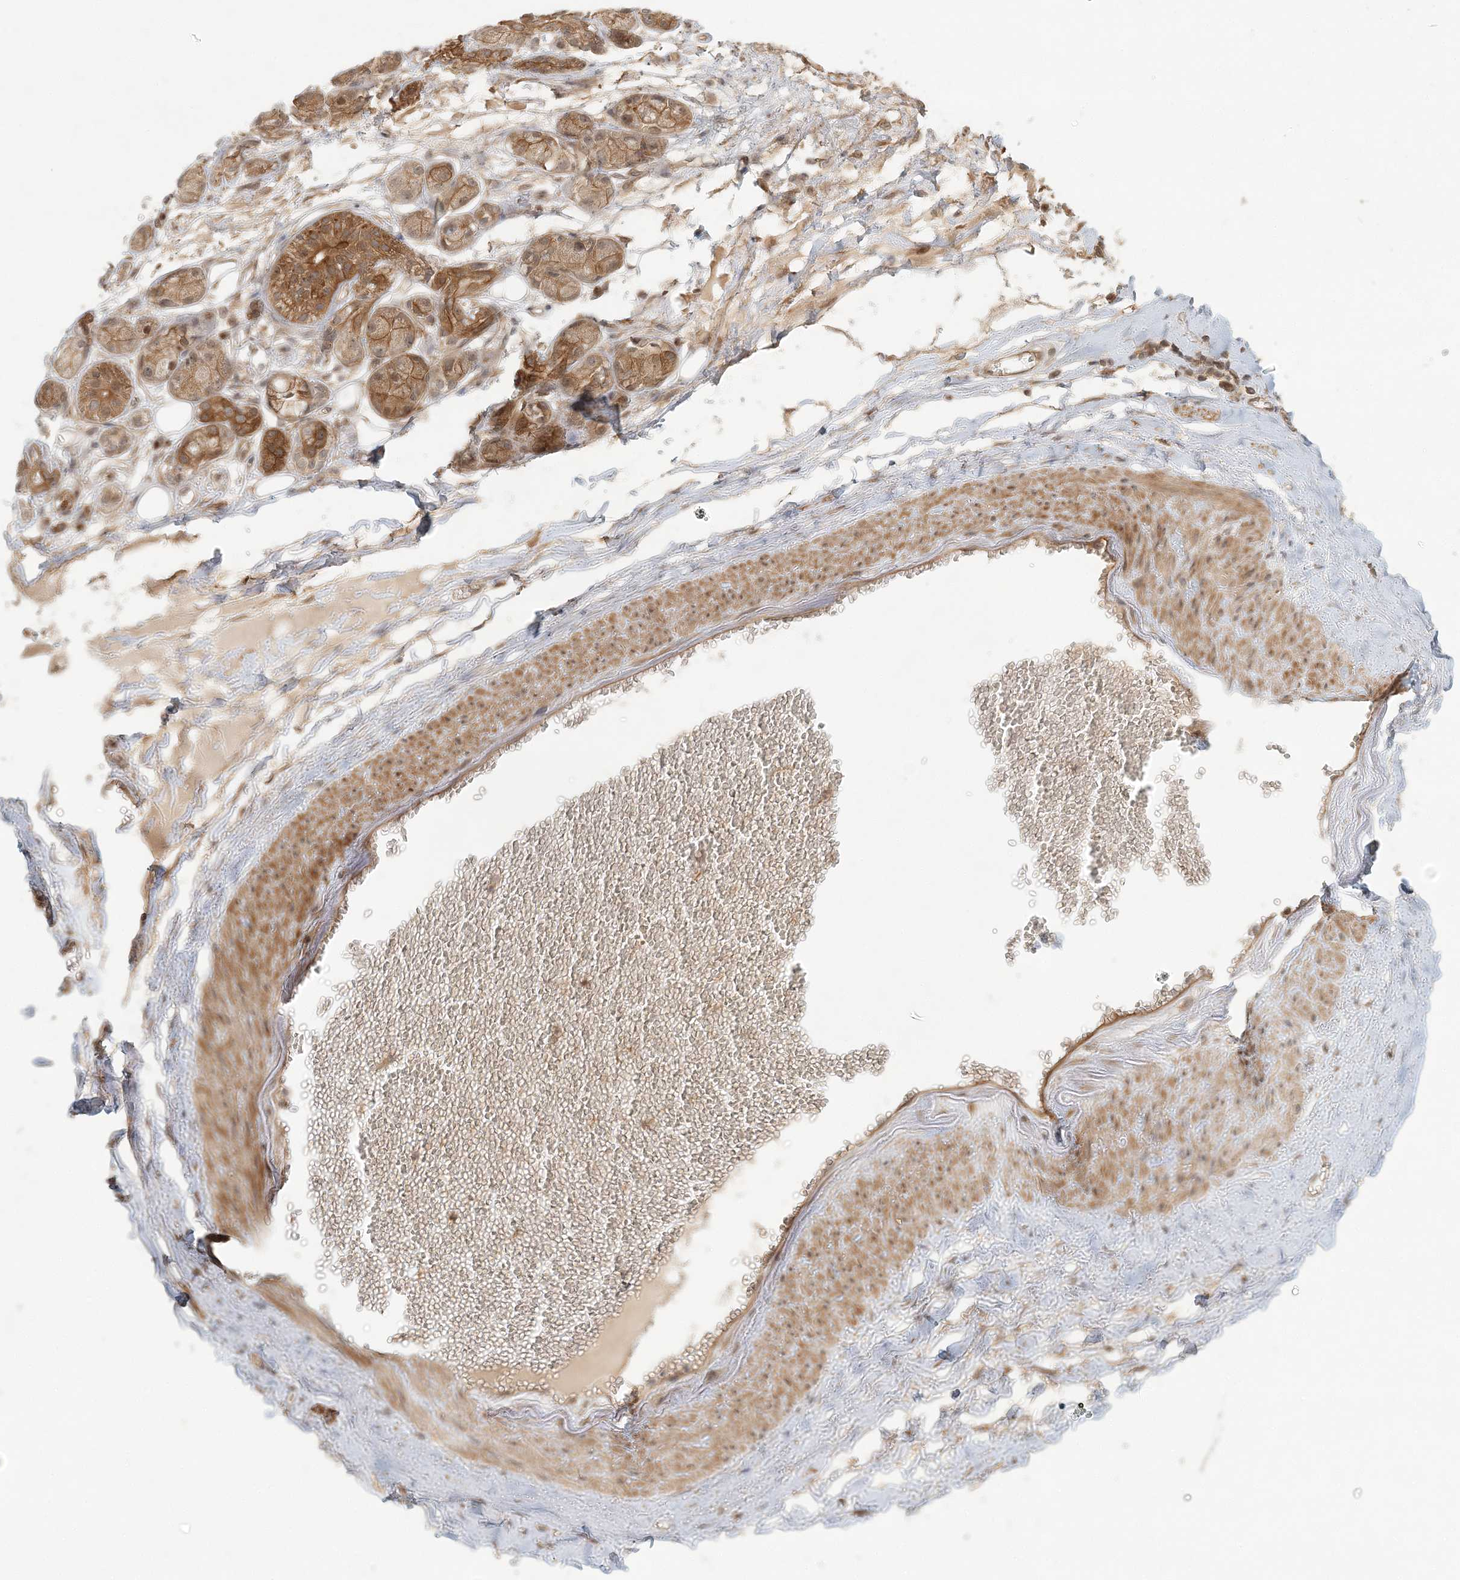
{"staining": {"intensity": "weak", "quantity": "25%-75%", "location": "cytoplasmic/membranous"}, "tissue": "adipose tissue", "cell_type": "Adipocytes", "image_type": "normal", "snomed": [{"axis": "morphology", "description": "Normal tissue, NOS"}, {"axis": "morphology", "description": "Inflammation, NOS"}, {"axis": "topography", "description": "Salivary gland"}, {"axis": "topography", "description": "Peripheral nerve tissue"}], "caption": "Immunohistochemical staining of benign adipose tissue displays weak cytoplasmic/membranous protein staining in approximately 25%-75% of adipocytes. Immunohistochemistry stains the protein of interest in brown and the nuclei are stained blue.", "gene": "KIAA0232", "patient": {"sex": "female", "age": 75}}